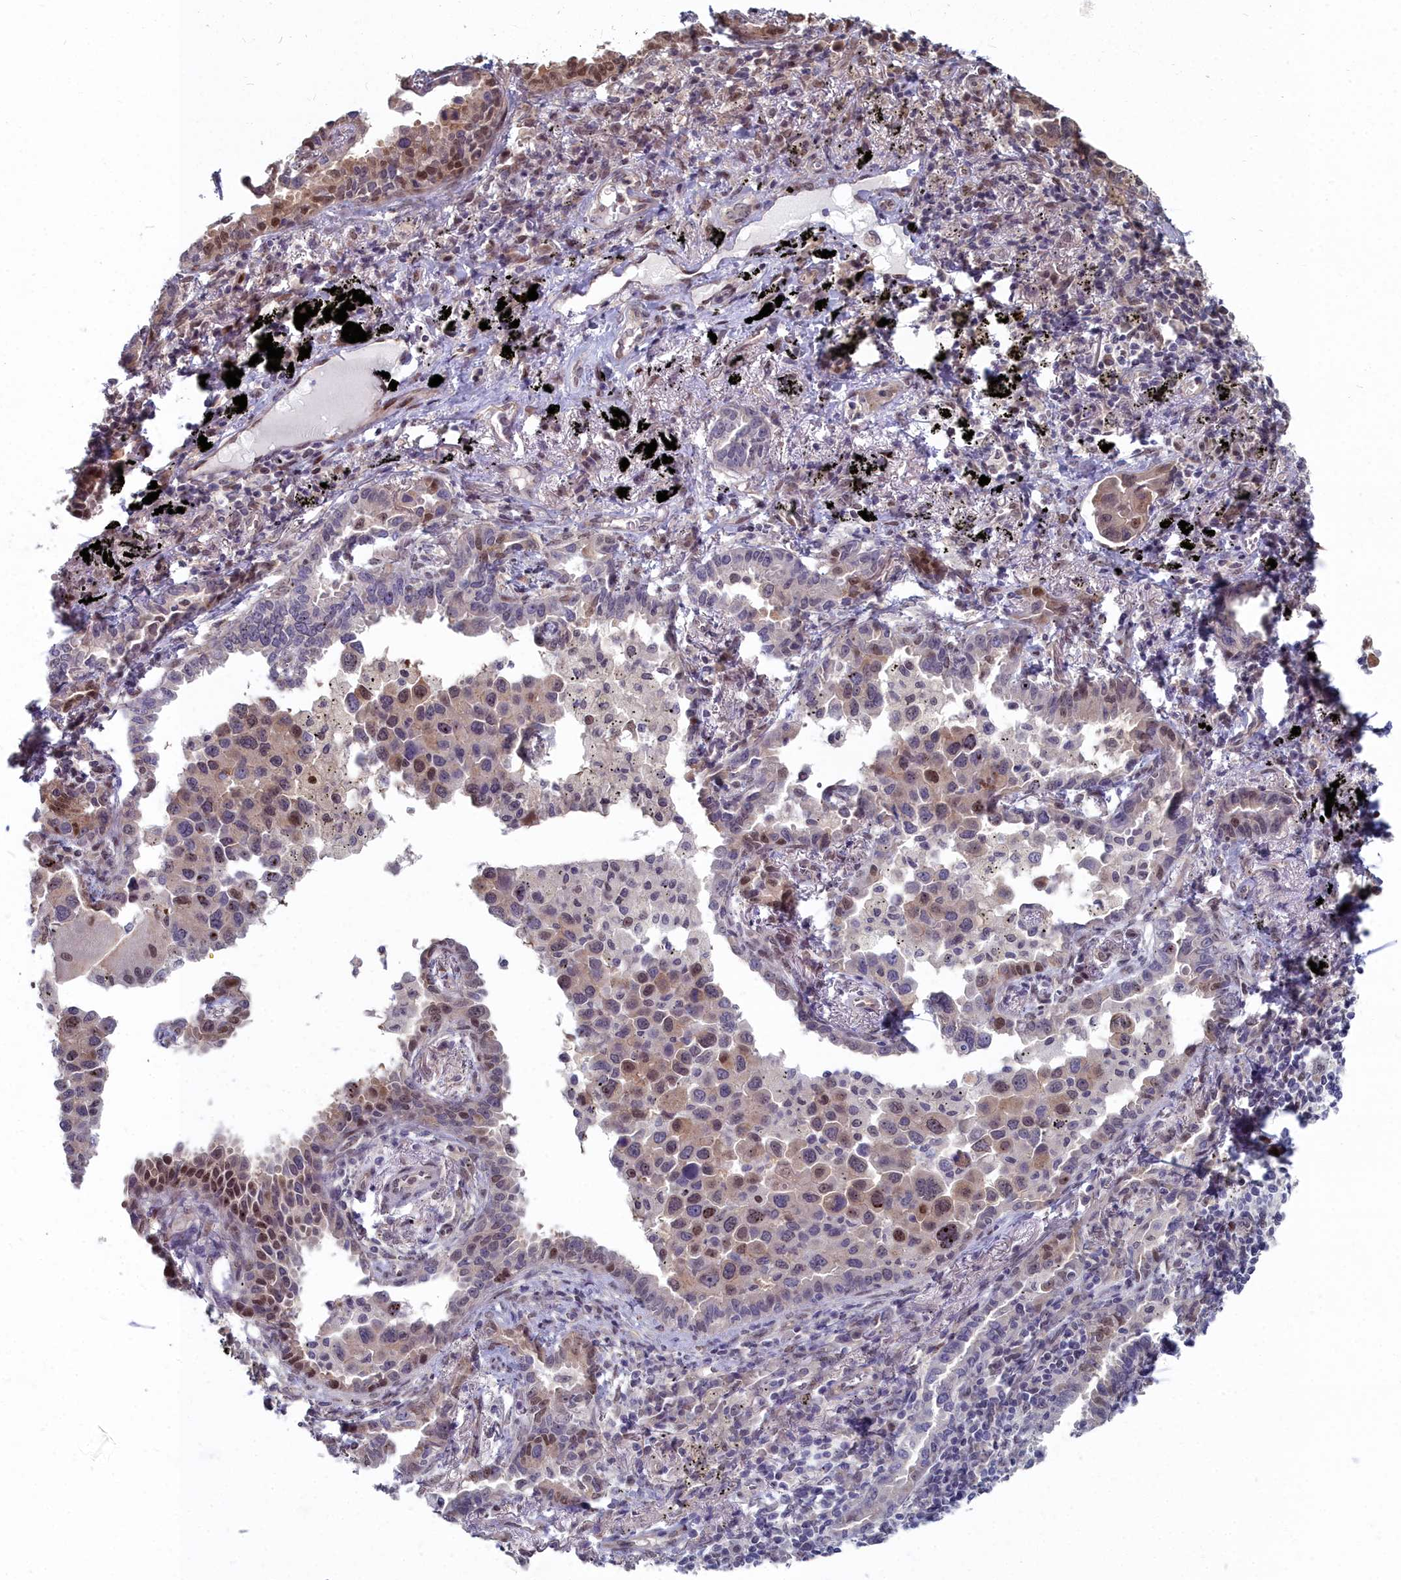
{"staining": {"intensity": "moderate", "quantity": "<25%", "location": "nuclear"}, "tissue": "lung cancer", "cell_type": "Tumor cells", "image_type": "cancer", "snomed": [{"axis": "morphology", "description": "Adenocarcinoma, NOS"}, {"axis": "topography", "description": "Lung"}], "caption": "Immunohistochemistry (IHC) staining of adenocarcinoma (lung), which reveals low levels of moderate nuclear staining in approximately <25% of tumor cells indicating moderate nuclear protein staining. The staining was performed using DAB (3,3'-diaminobenzidine) (brown) for protein detection and nuclei were counterstained in hematoxylin (blue).", "gene": "RPS27A", "patient": {"sex": "male", "age": 67}}